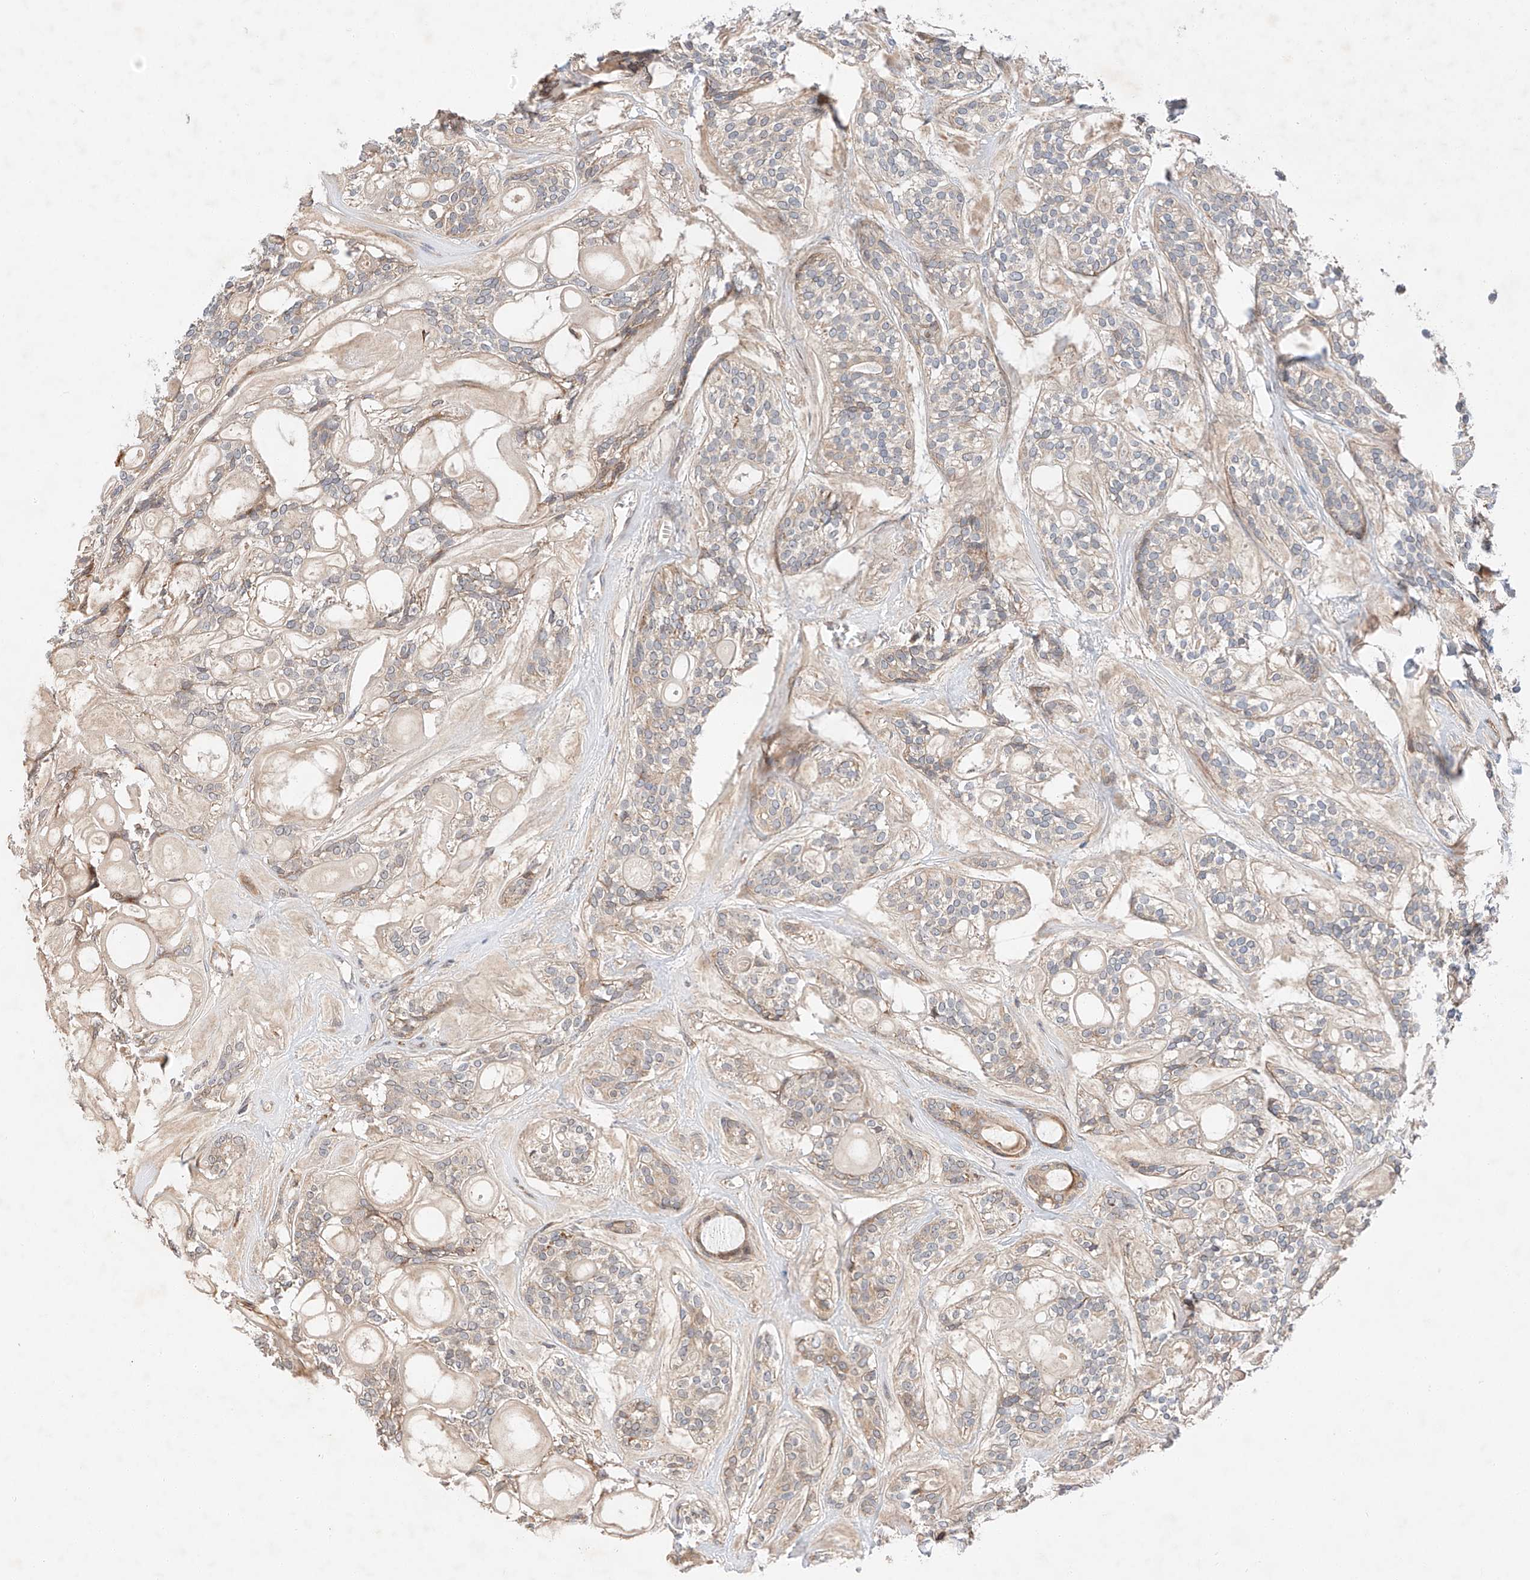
{"staining": {"intensity": "negative", "quantity": "none", "location": "none"}, "tissue": "head and neck cancer", "cell_type": "Tumor cells", "image_type": "cancer", "snomed": [{"axis": "morphology", "description": "Adenocarcinoma, NOS"}, {"axis": "topography", "description": "Head-Neck"}], "caption": "A micrograph of head and neck cancer (adenocarcinoma) stained for a protein shows no brown staining in tumor cells. (DAB (3,3'-diaminobenzidine) IHC with hematoxylin counter stain).", "gene": "RUSC1", "patient": {"sex": "male", "age": 66}}